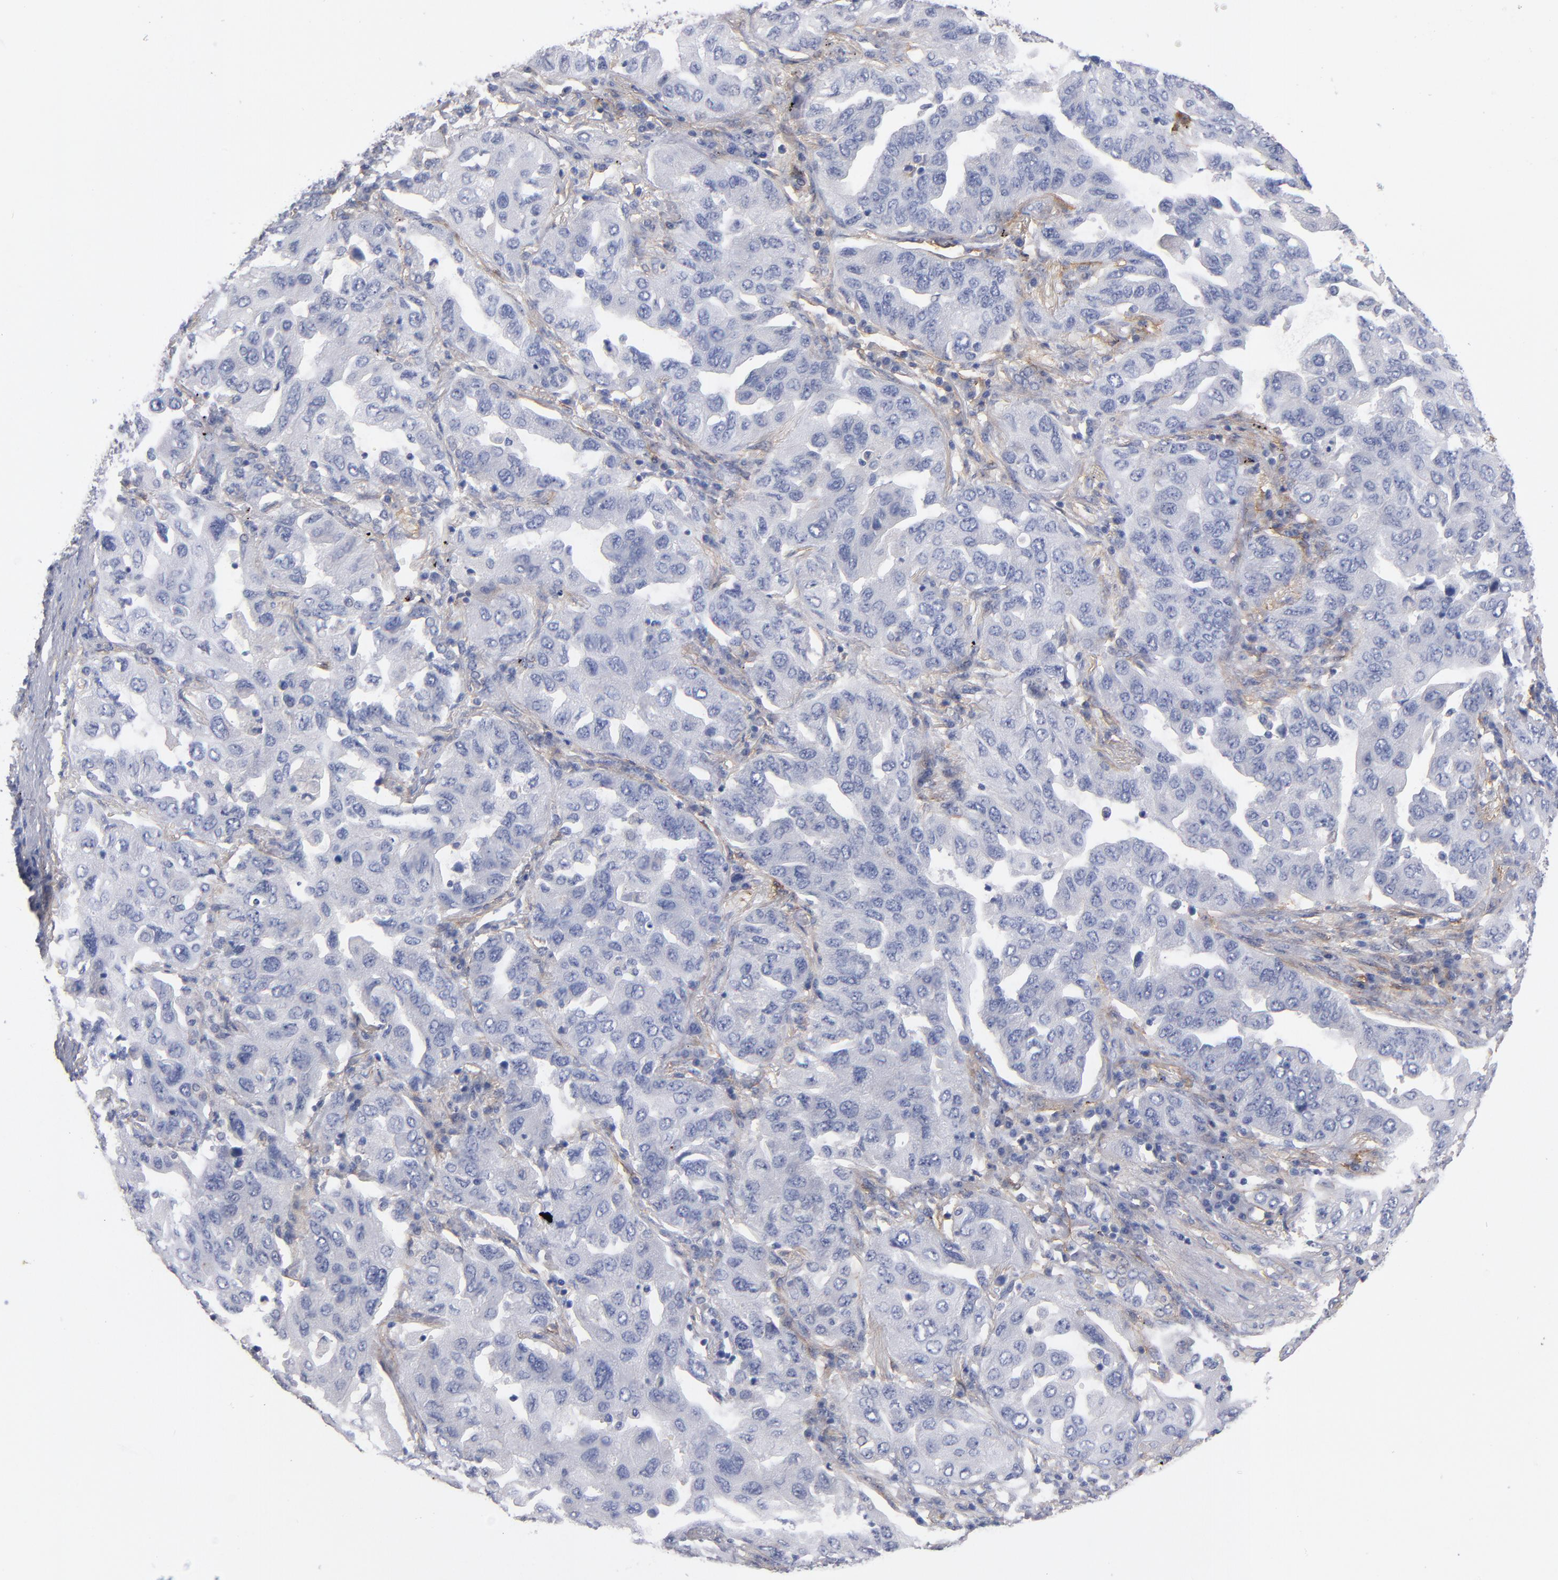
{"staining": {"intensity": "negative", "quantity": "none", "location": "none"}, "tissue": "lung cancer", "cell_type": "Tumor cells", "image_type": "cancer", "snomed": [{"axis": "morphology", "description": "Adenocarcinoma, NOS"}, {"axis": "topography", "description": "Lung"}], "caption": "This is a histopathology image of immunohistochemistry (IHC) staining of lung cancer, which shows no staining in tumor cells.", "gene": "PLSCR4", "patient": {"sex": "female", "age": 65}}